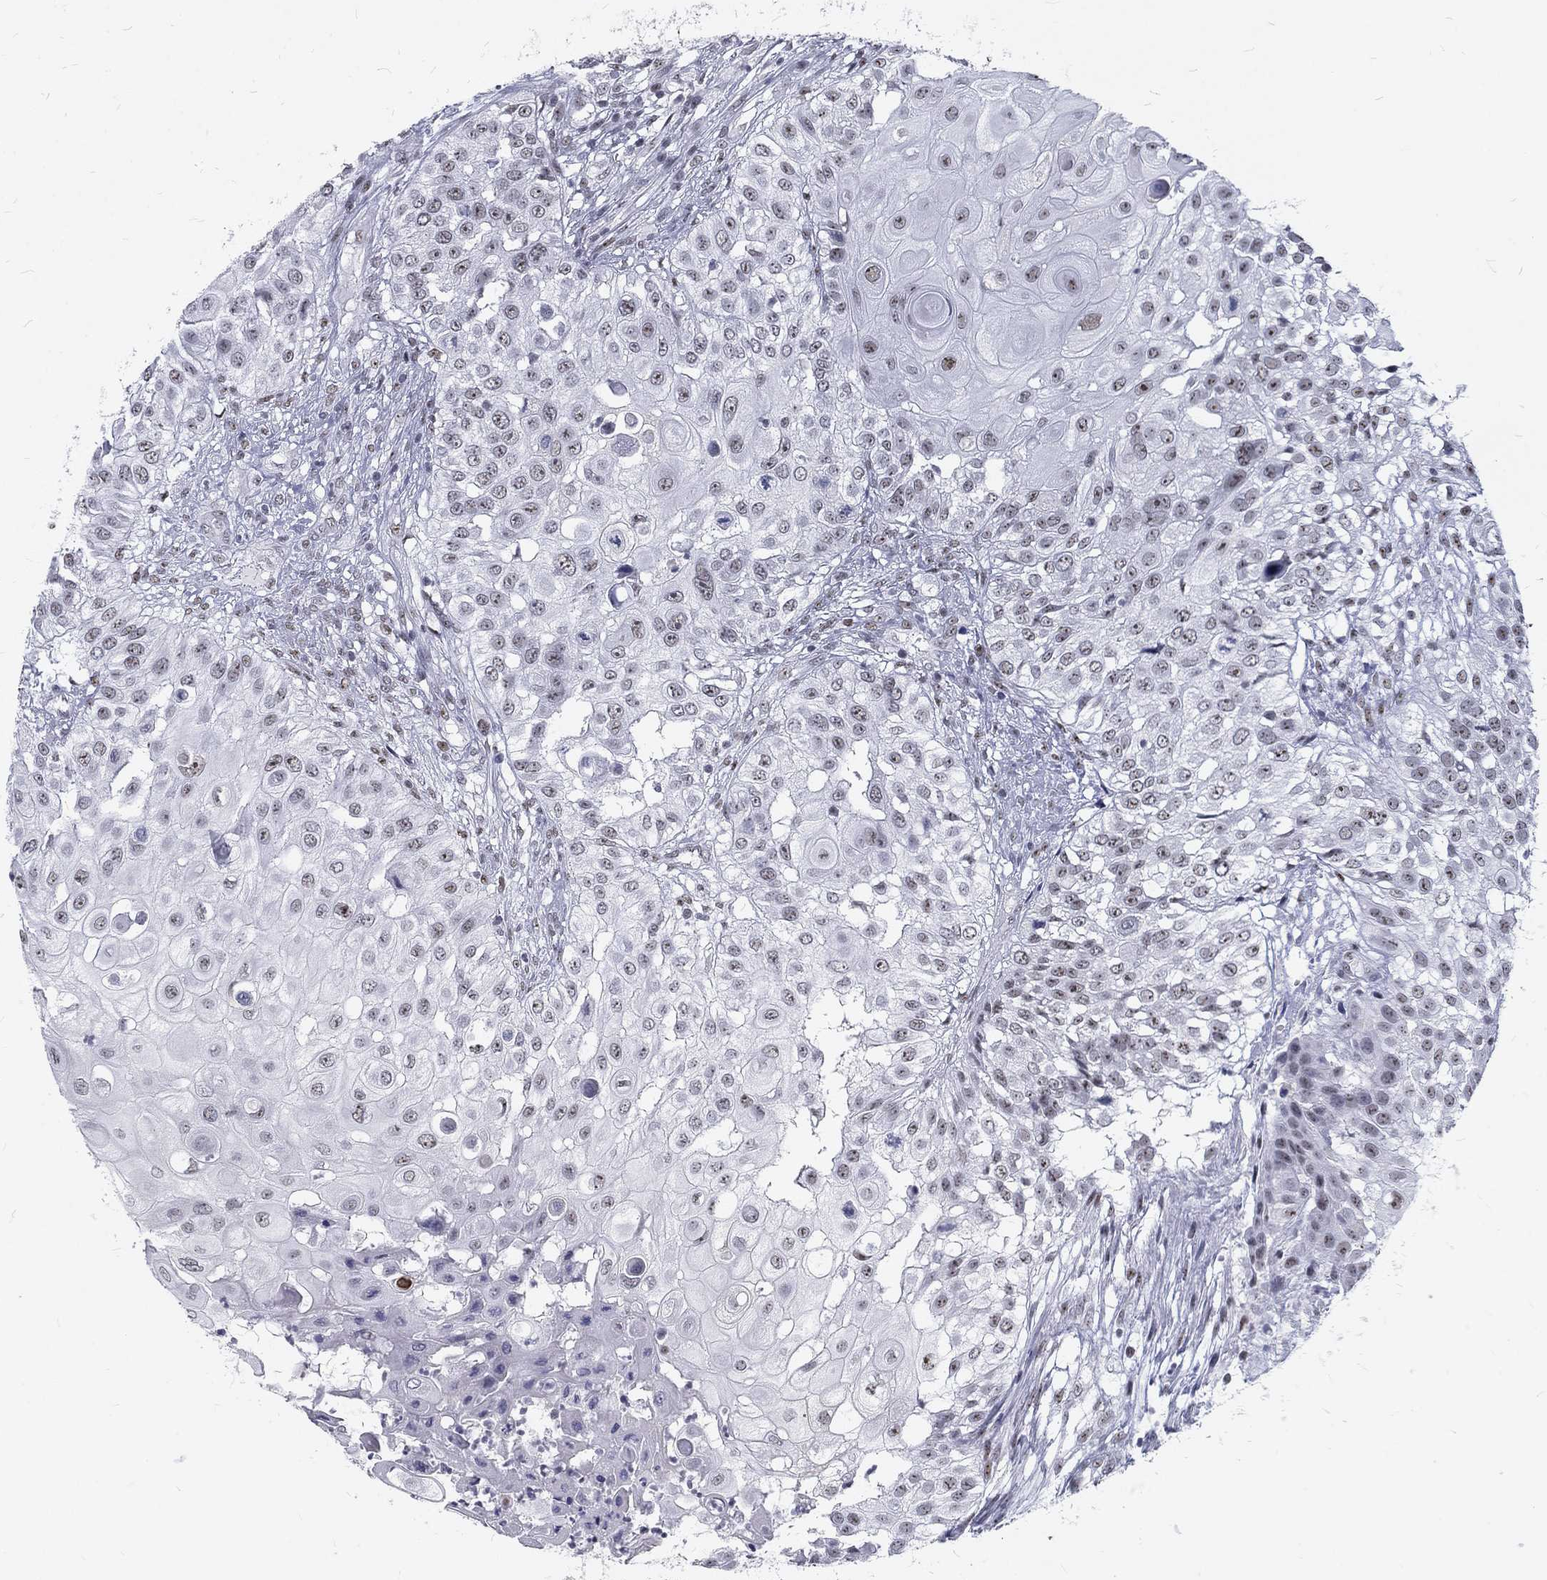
{"staining": {"intensity": "weak", "quantity": "<25%", "location": "nuclear"}, "tissue": "urothelial cancer", "cell_type": "Tumor cells", "image_type": "cancer", "snomed": [{"axis": "morphology", "description": "Urothelial carcinoma, High grade"}, {"axis": "topography", "description": "Urinary bladder"}], "caption": "IHC of human high-grade urothelial carcinoma demonstrates no positivity in tumor cells.", "gene": "SNORC", "patient": {"sex": "female", "age": 79}}